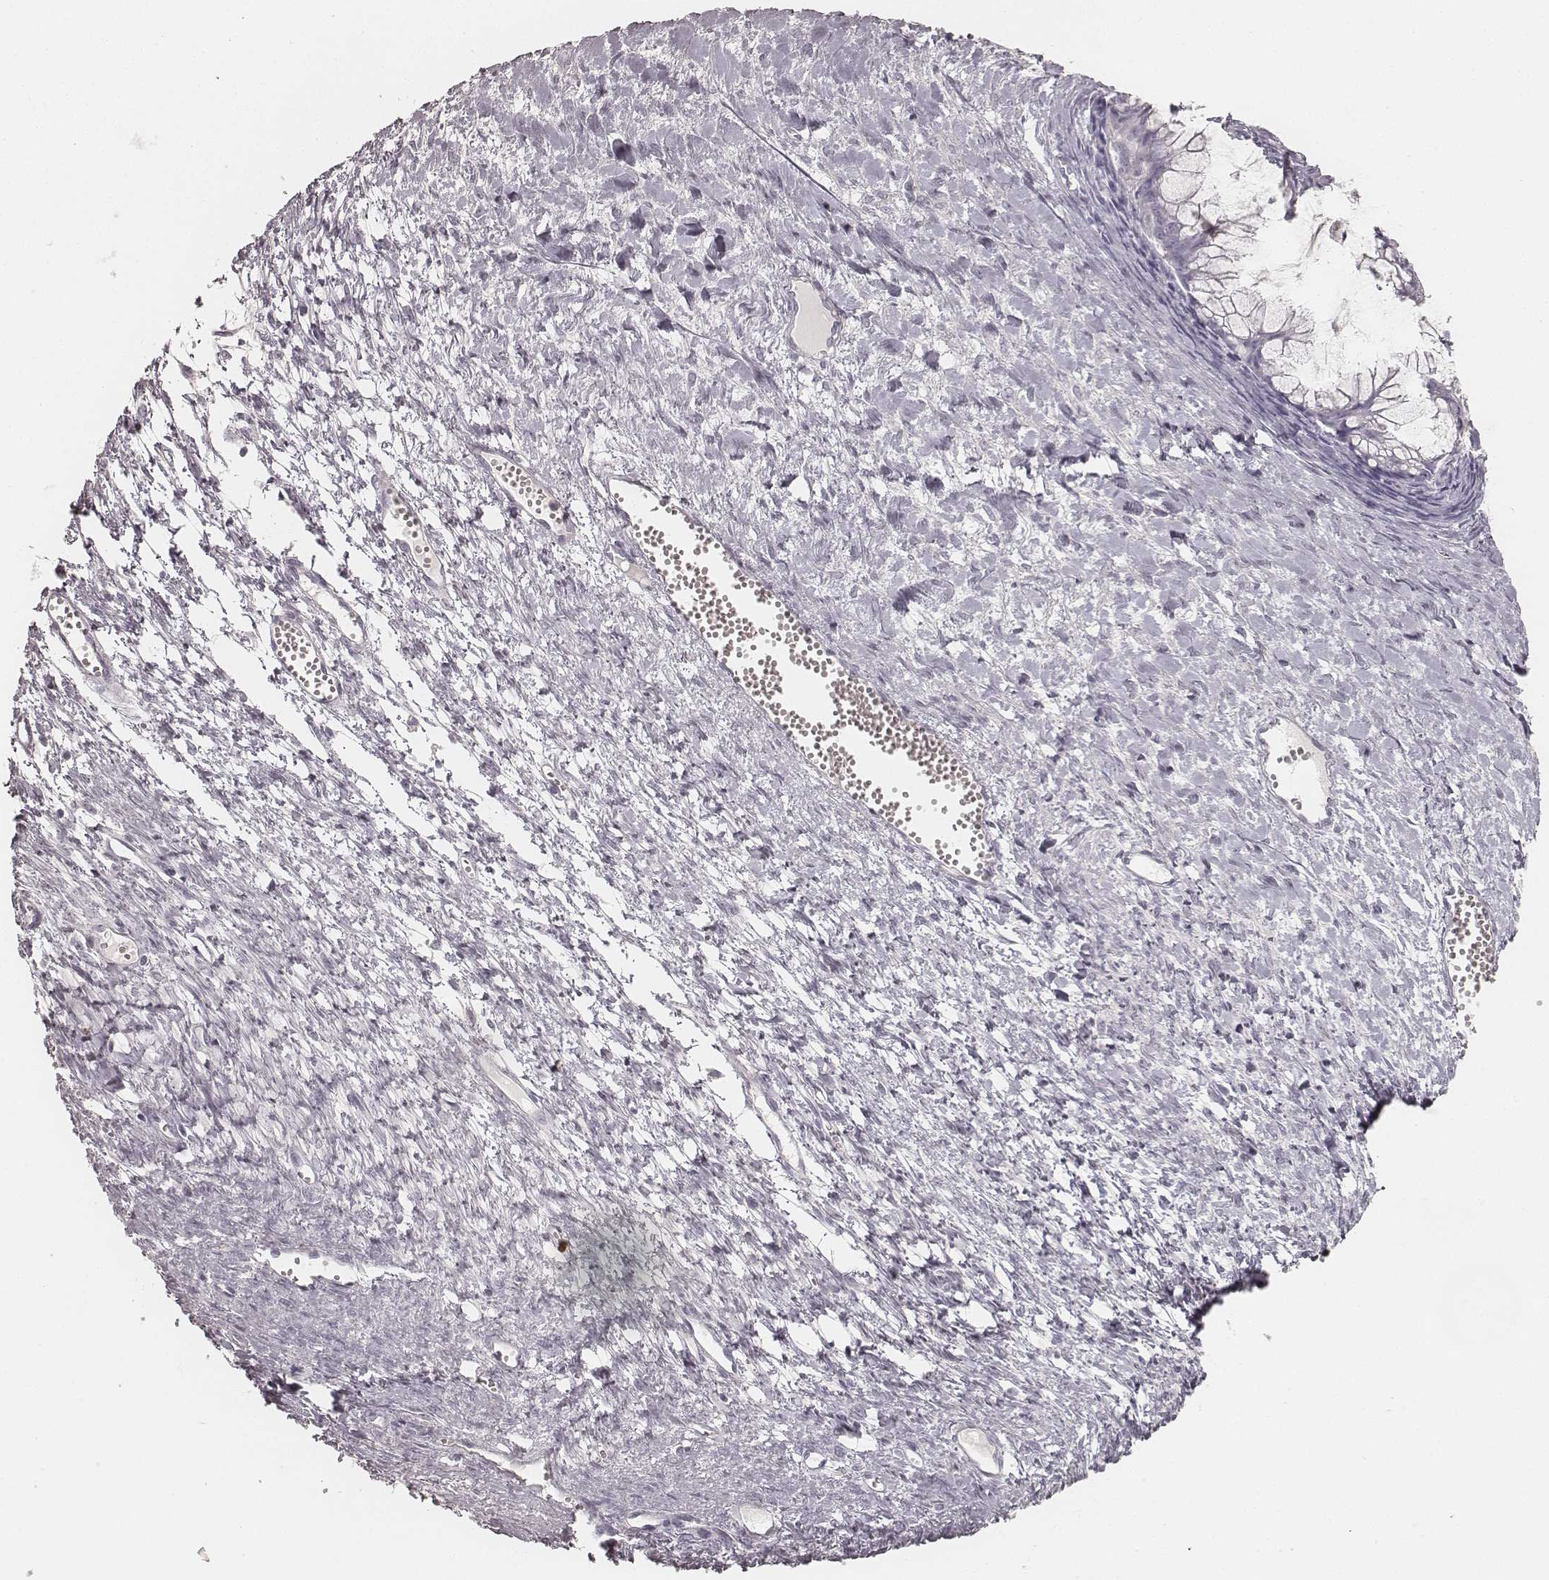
{"staining": {"intensity": "negative", "quantity": "none", "location": "none"}, "tissue": "ovarian cancer", "cell_type": "Tumor cells", "image_type": "cancer", "snomed": [{"axis": "morphology", "description": "Cystadenocarcinoma, mucinous, NOS"}, {"axis": "topography", "description": "Ovary"}], "caption": "A photomicrograph of mucinous cystadenocarcinoma (ovarian) stained for a protein displays no brown staining in tumor cells.", "gene": "KRT31", "patient": {"sex": "female", "age": 41}}